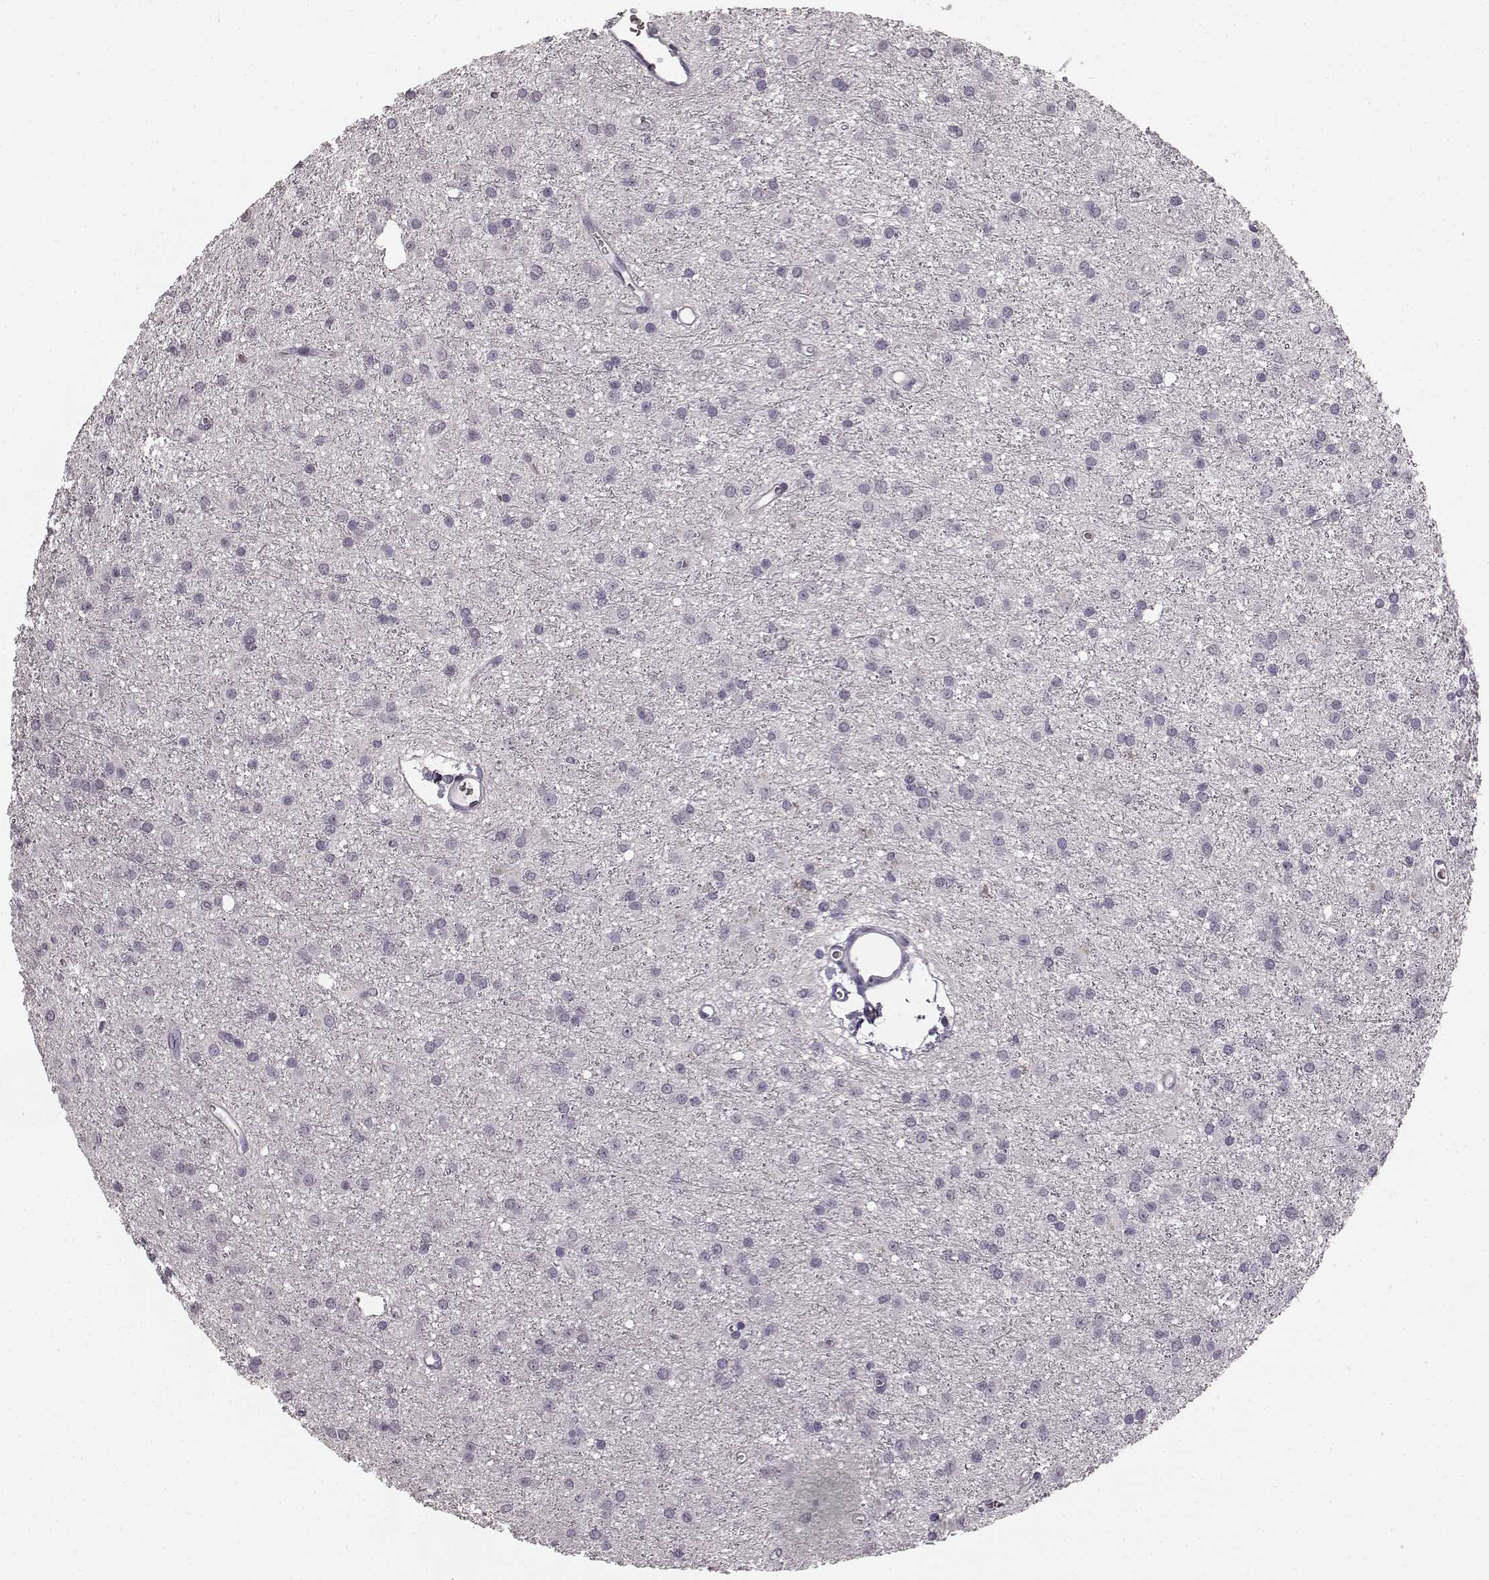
{"staining": {"intensity": "negative", "quantity": "none", "location": "none"}, "tissue": "glioma", "cell_type": "Tumor cells", "image_type": "cancer", "snomed": [{"axis": "morphology", "description": "Glioma, malignant, Low grade"}, {"axis": "topography", "description": "Brain"}], "caption": "Glioma was stained to show a protein in brown. There is no significant positivity in tumor cells.", "gene": "TMPRSS15", "patient": {"sex": "male", "age": 27}}